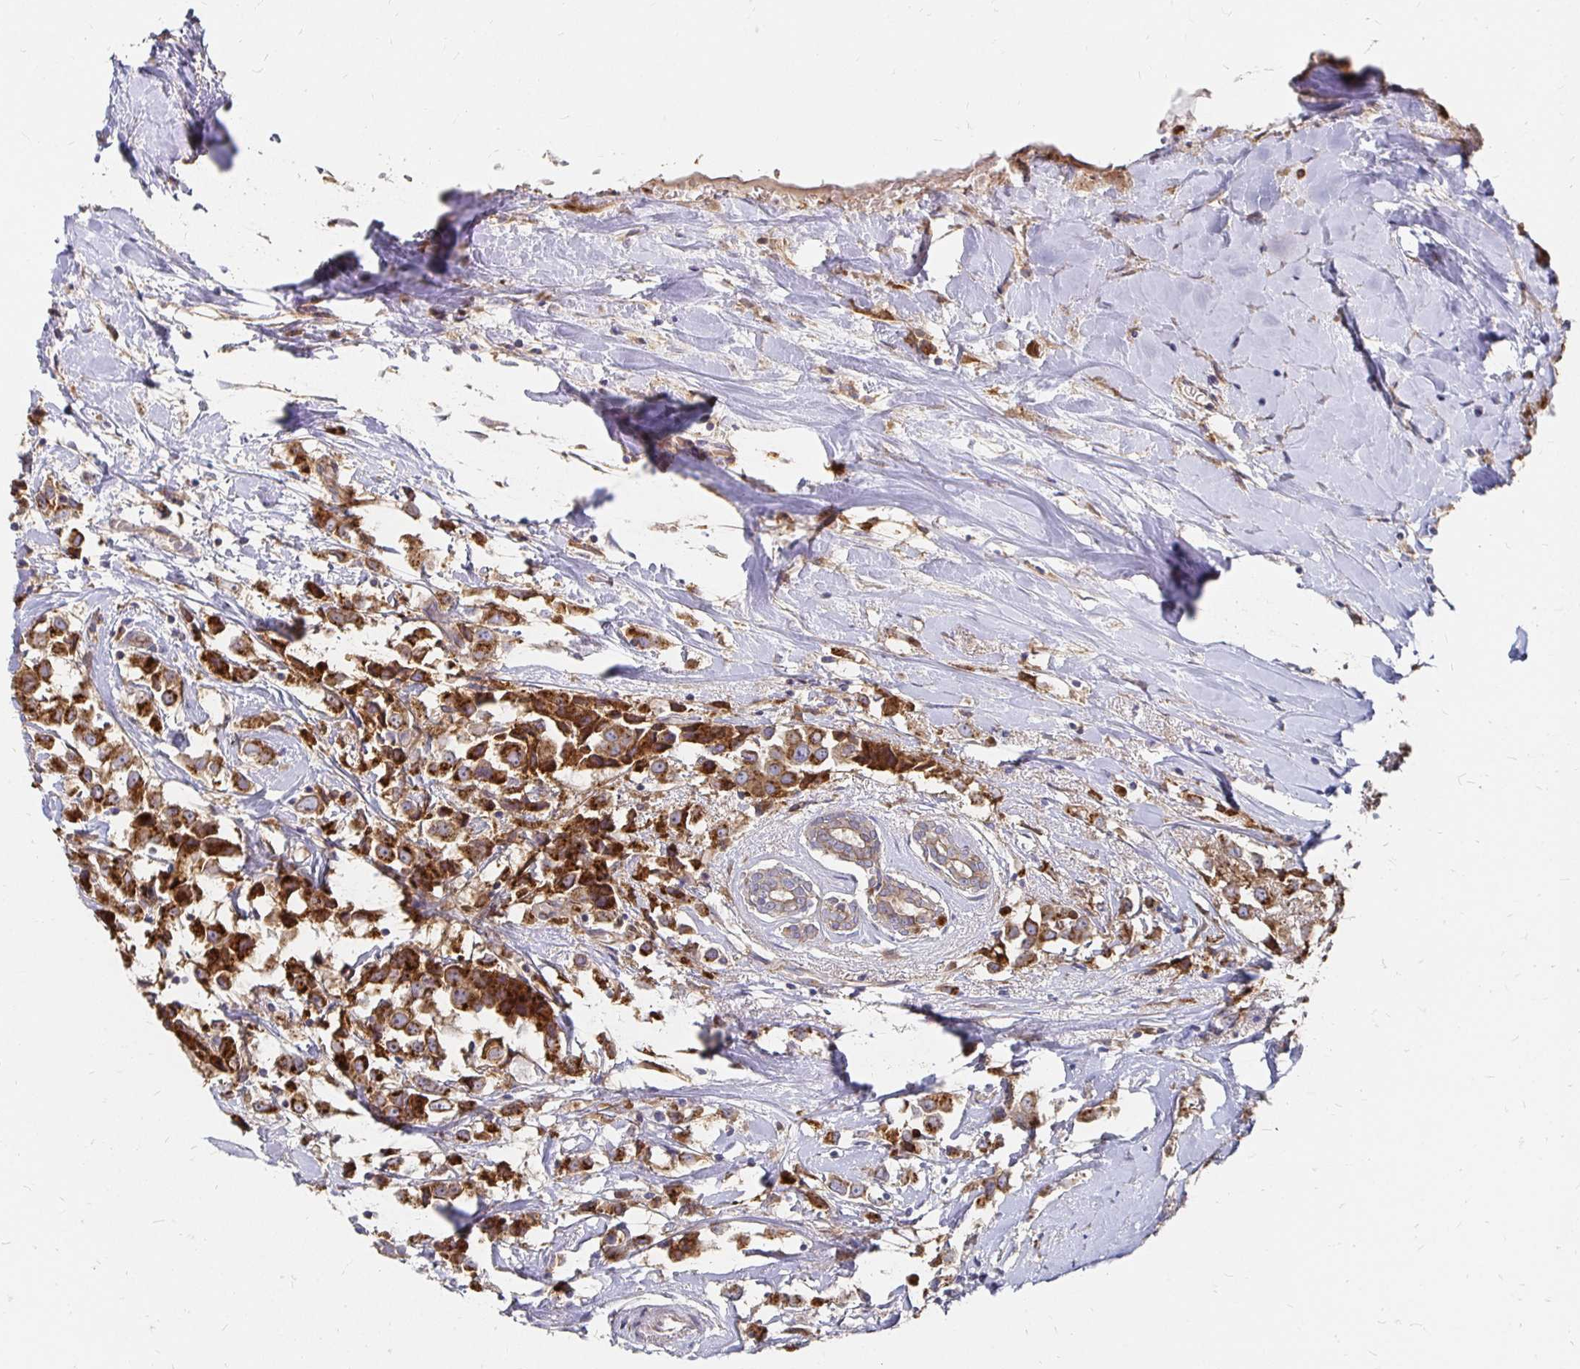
{"staining": {"intensity": "strong", "quantity": ">75%", "location": "cytoplasmic/membranous"}, "tissue": "breast cancer", "cell_type": "Tumor cells", "image_type": "cancer", "snomed": [{"axis": "morphology", "description": "Duct carcinoma"}, {"axis": "topography", "description": "Breast"}], "caption": "IHC staining of breast intraductal carcinoma, which shows high levels of strong cytoplasmic/membranous staining in approximately >75% of tumor cells indicating strong cytoplasmic/membranous protein staining. The staining was performed using DAB (brown) for protein detection and nuclei were counterstained in hematoxylin (blue).", "gene": "NCSTN", "patient": {"sex": "female", "age": 61}}